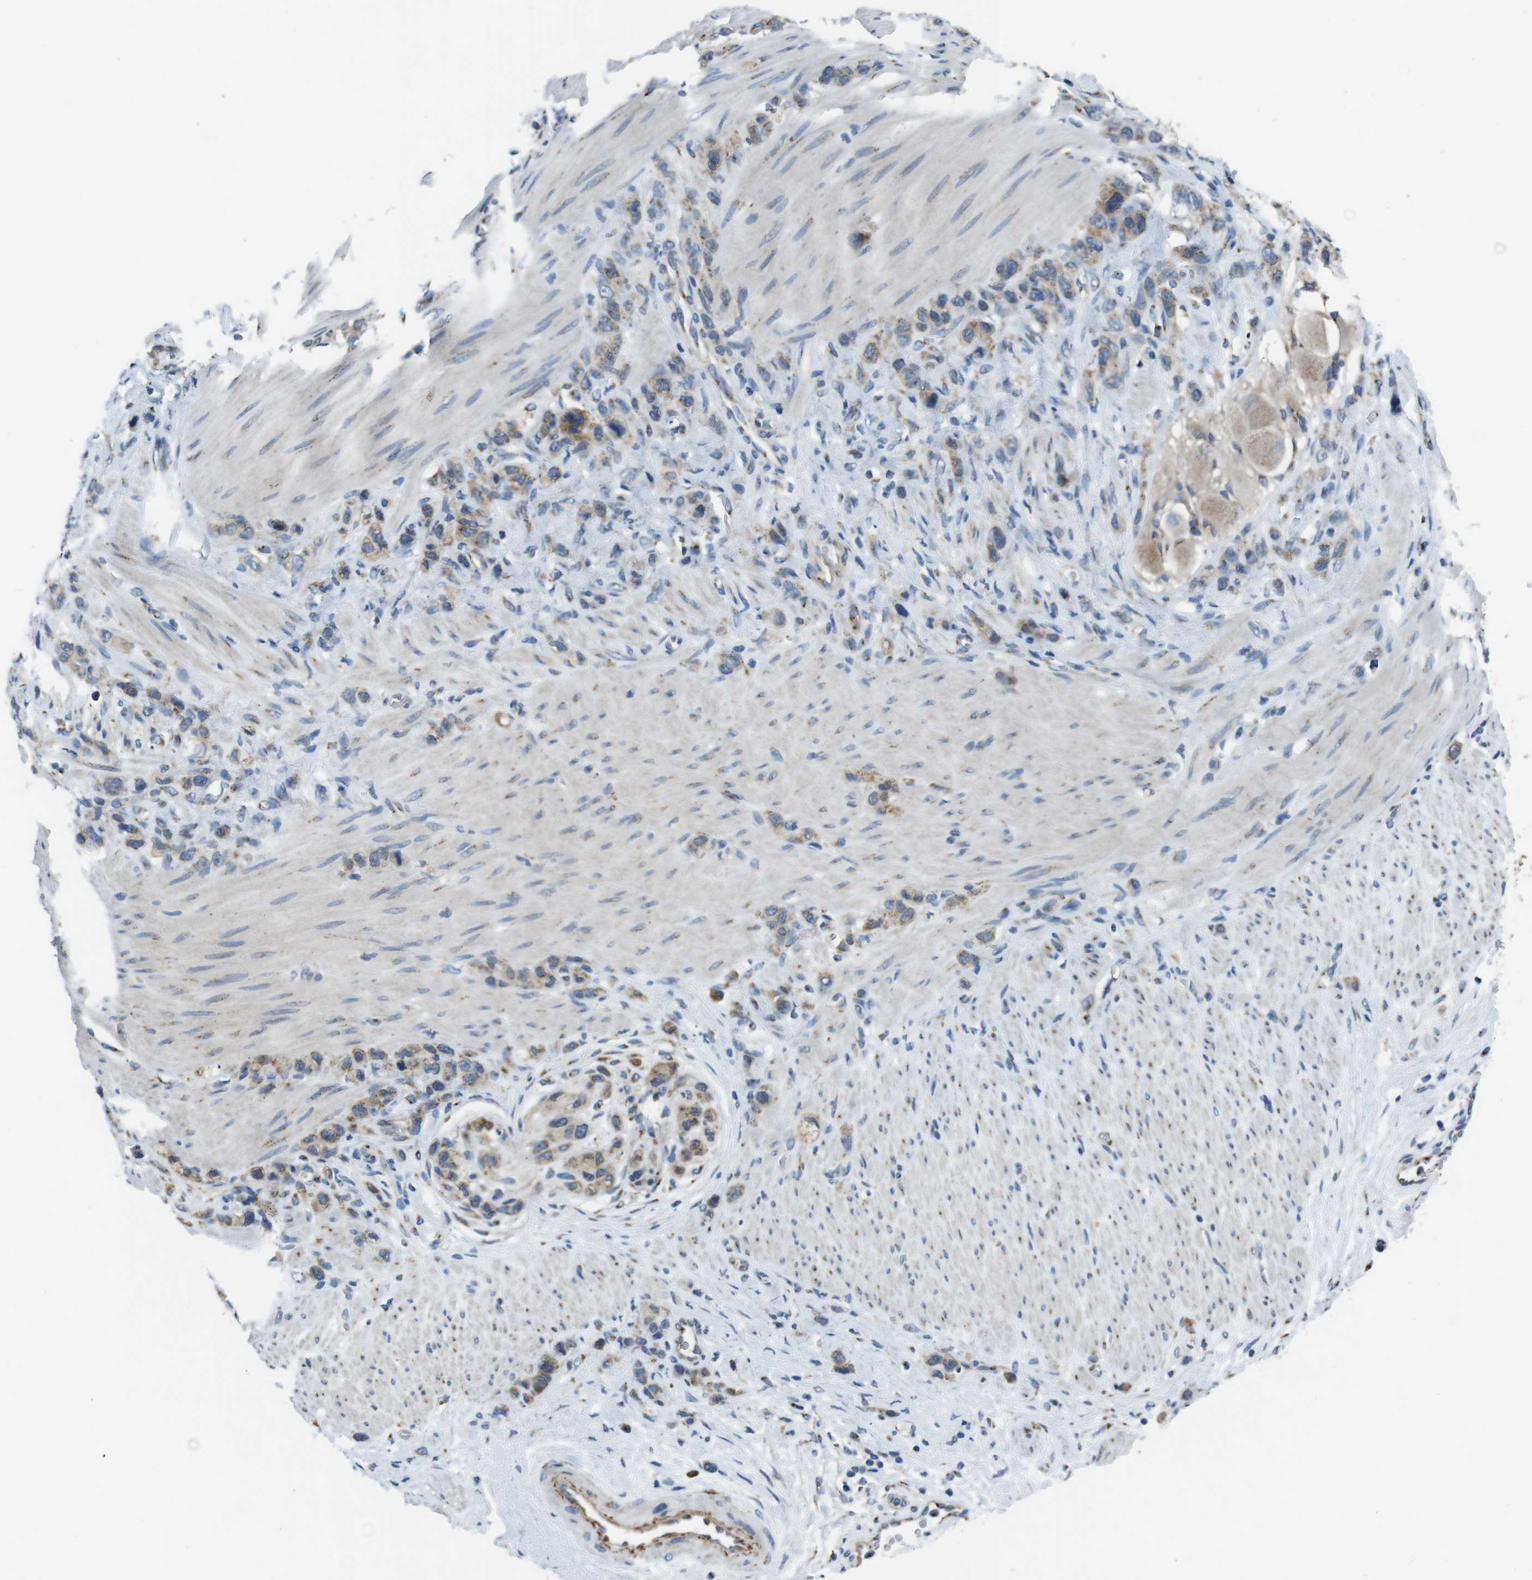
{"staining": {"intensity": "weak", "quantity": ">75%", "location": "cytoplasmic/membranous"}, "tissue": "stomach cancer", "cell_type": "Tumor cells", "image_type": "cancer", "snomed": [{"axis": "morphology", "description": "Adenocarcinoma, NOS"}, {"axis": "morphology", "description": "Adenocarcinoma, High grade"}, {"axis": "topography", "description": "Stomach, upper"}, {"axis": "topography", "description": "Stomach, lower"}], "caption": "Weak cytoplasmic/membranous positivity for a protein is identified in about >75% of tumor cells of stomach adenocarcinoma (high-grade) using immunohistochemistry.", "gene": "RAB6A", "patient": {"sex": "female", "age": 65}}